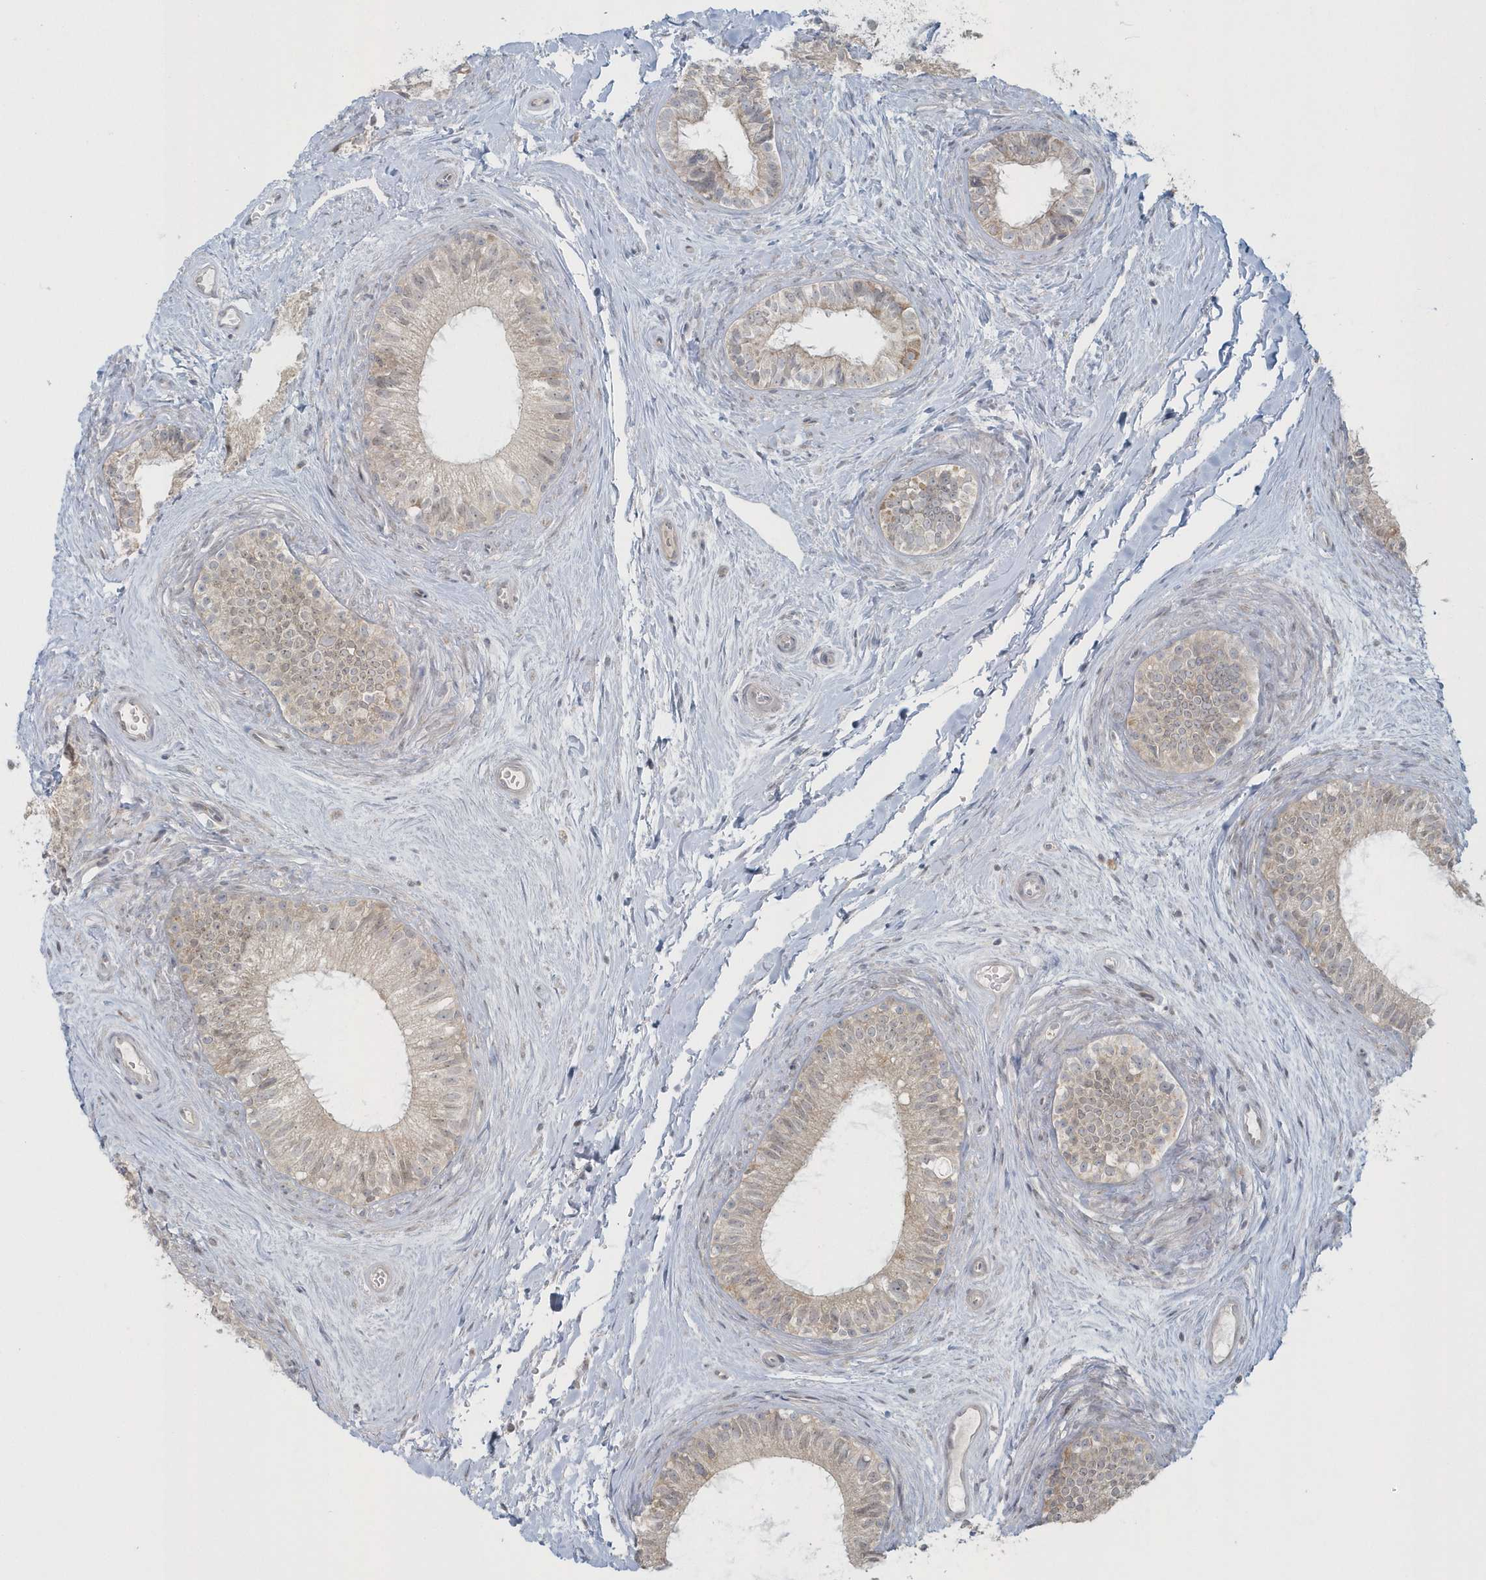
{"staining": {"intensity": "weak", "quantity": "25%-75%", "location": "cytoplasmic/membranous"}, "tissue": "epididymis", "cell_type": "Glandular cells", "image_type": "normal", "snomed": [{"axis": "morphology", "description": "Normal tissue, NOS"}, {"axis": "topography", "description": "Epididymis"}], "caption": "Protein staining by IHC shows weak cytoplasmic/membranous positivity in approximately 25%-75% of glandular cells in normal epididymis.", "gene": "BLTP3A", "patient": {"sex": "male", "age": 71}}